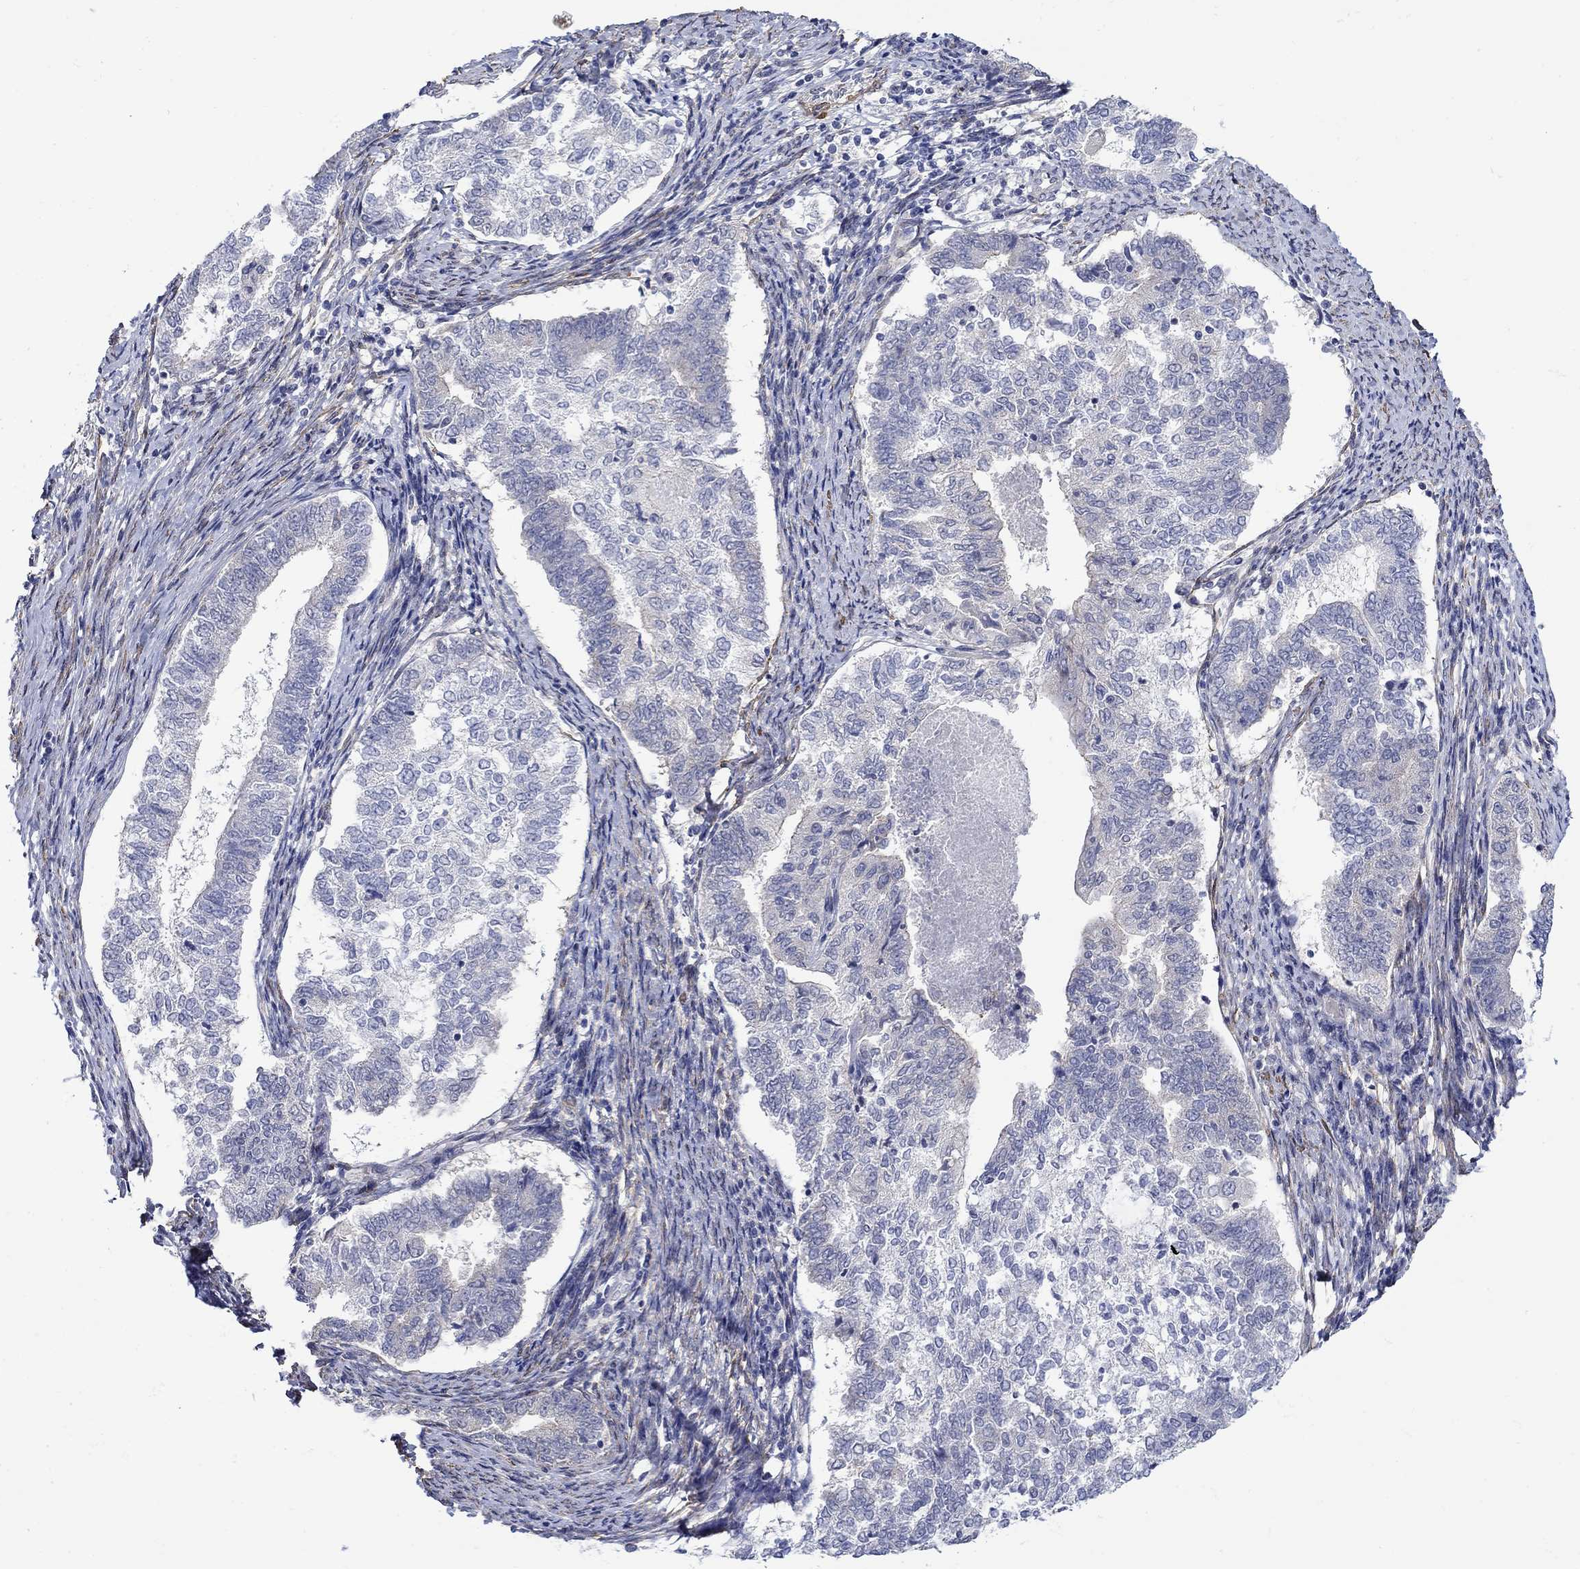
{"staining": {"intensity": "negative", "quantity": "none", "location": "none"}, "tissue": "endometrial cancer", "cell_type": "Tumor cells", "image_type": "cancer", "snomed": [{"axis": "morphology", "description": "Adenocarcinoma, NOS"}, {"axis": "topography", "description": "Endometrium"}], "caption": "High magnification brightfield microscopy of endometrial cancer (adenocarcinoma) stained with DAB (brown) and counterstained with hematoxylin (blue): tumor cells show no significant staining.", "gene": "SCN7A", "patient": {"sex": "female", "age": 65}}